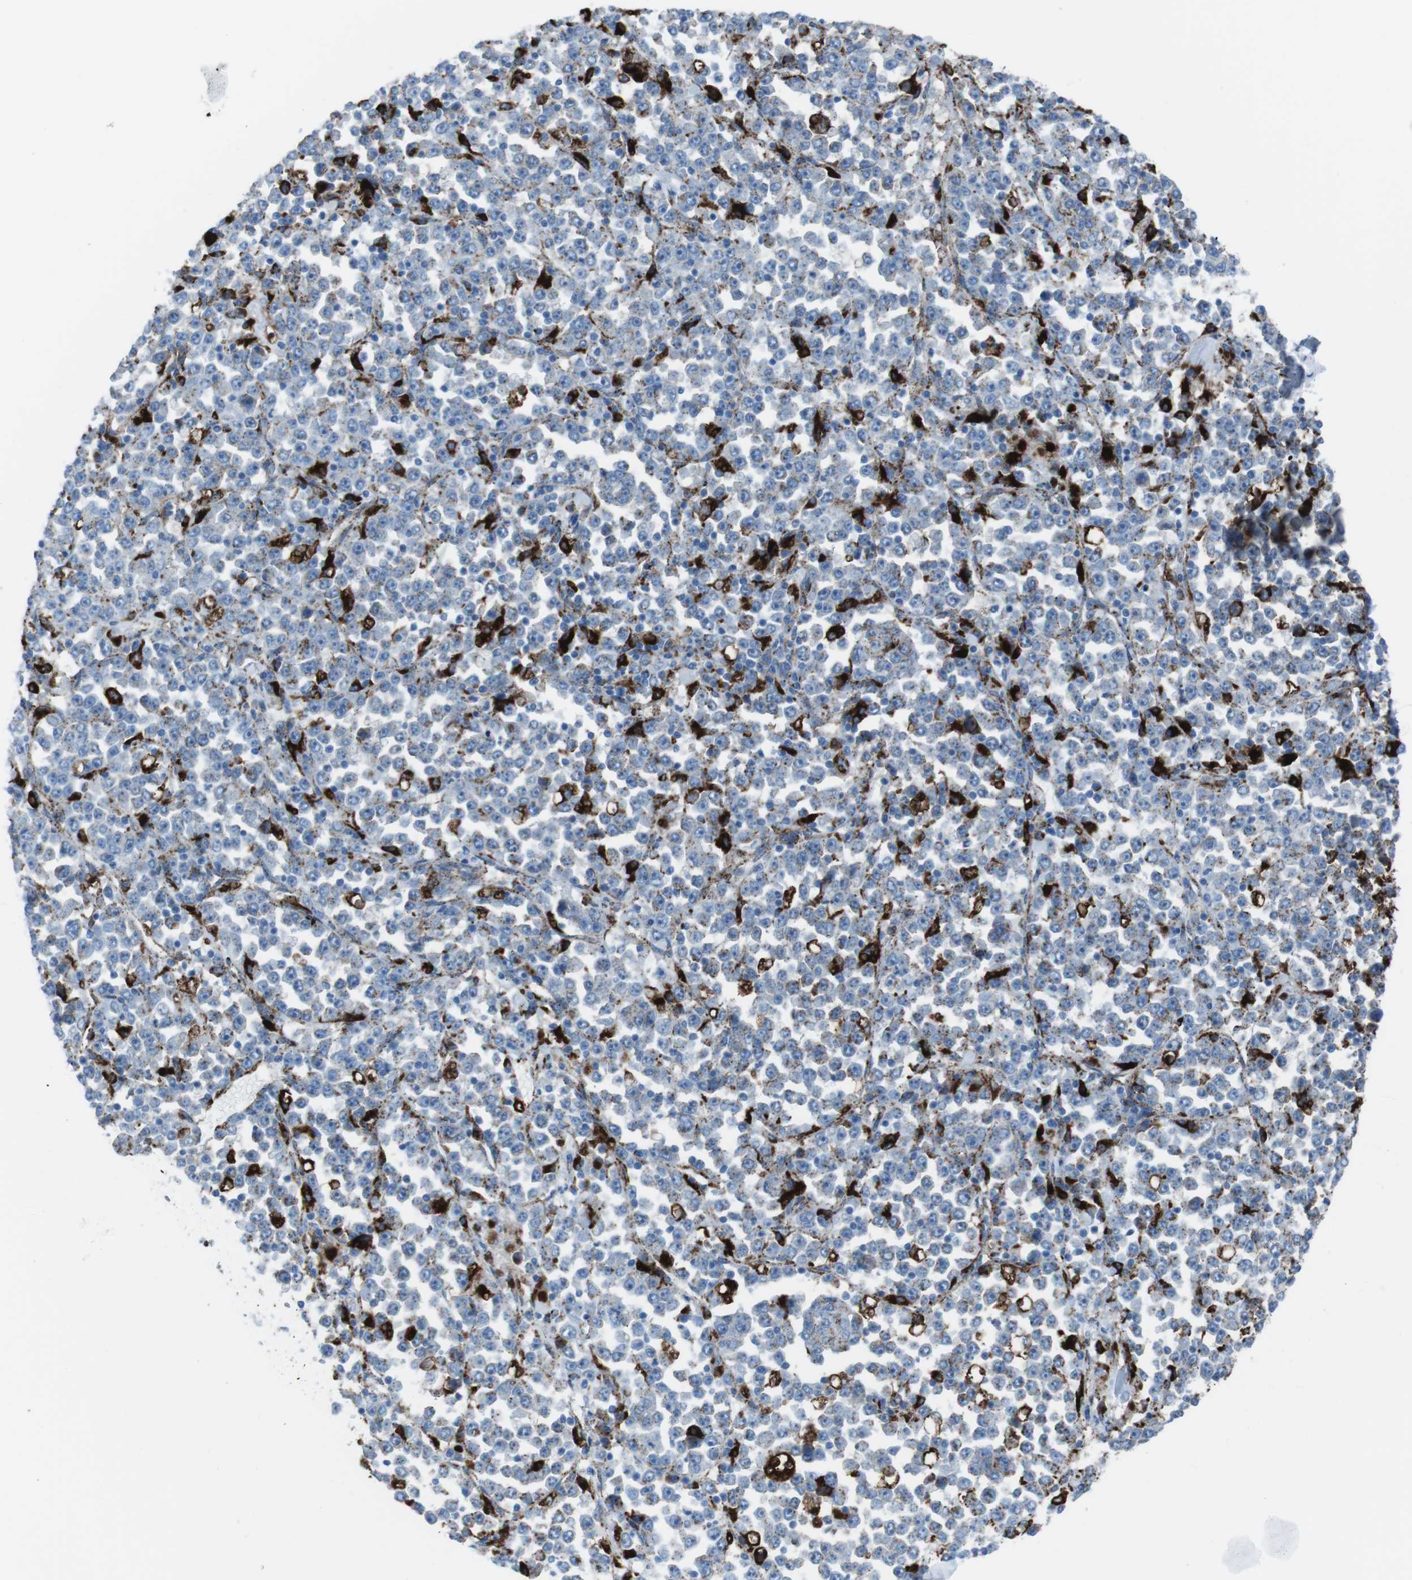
{"staining": {"intensity": "weak", "quantity": "<25%", "location": "cytoplasmic/membranous"}, "tissue": "stomach cancer", "cell_type": "Tumor cells", "image_type": "cancer", "snomed": [{"axis": "morphology", "description": "Normal tissue, NOS"}, {"axis": "morphology", "description": "Adenocarcinoma, NOS"}, {"axis": "topography", "description": "Stomach, upper"}, {"axis": "topography", "description": "Stomach"}], "caption": "Immunohistochemistry (IHC) micrograph of human stomach cancer stained for a protein (brown), which displays no positivity in tumor cells.", "gene": "SCARB2", "patient": {"sex": "male", "age": 59}}